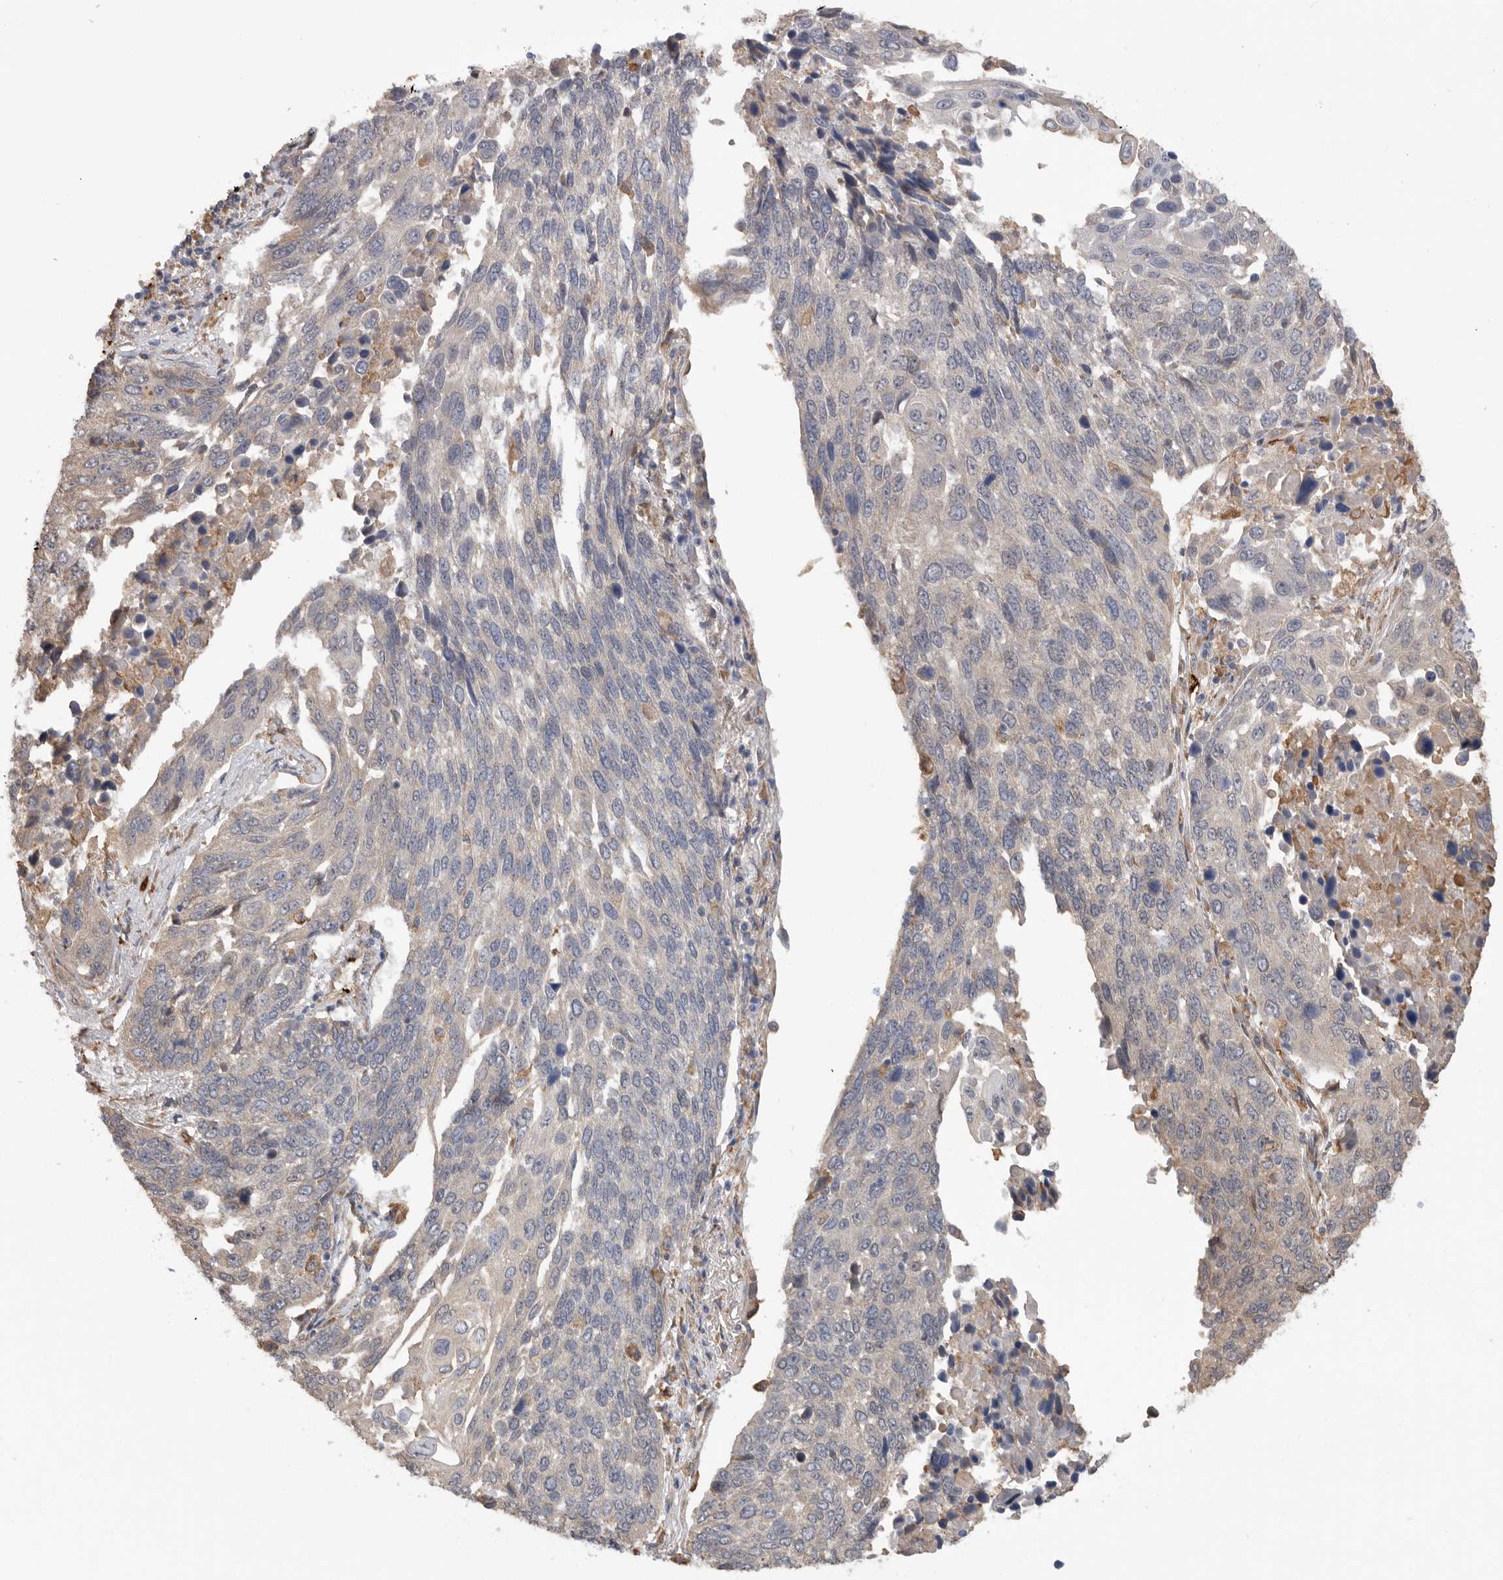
{"staining": {"intensity": "negative", "quantity": "none", "location": "none"}, "tissue": "lung cancer", "cell_type": "Tumor cells", "image_type": "cancer", "snomed": [{"axis": "morphology", "description": "Squamous cell carcinoma, NOS"}, {"axis": "topography", "description": "Lung"}], "caption": "Immunohistochemical staining of lung cancer (squamous cell carcinoma) demonstrates no significant staining in tumor cells.", "gene": "CDC42BPB", "patient": {"sex": "male", "age": 66}}